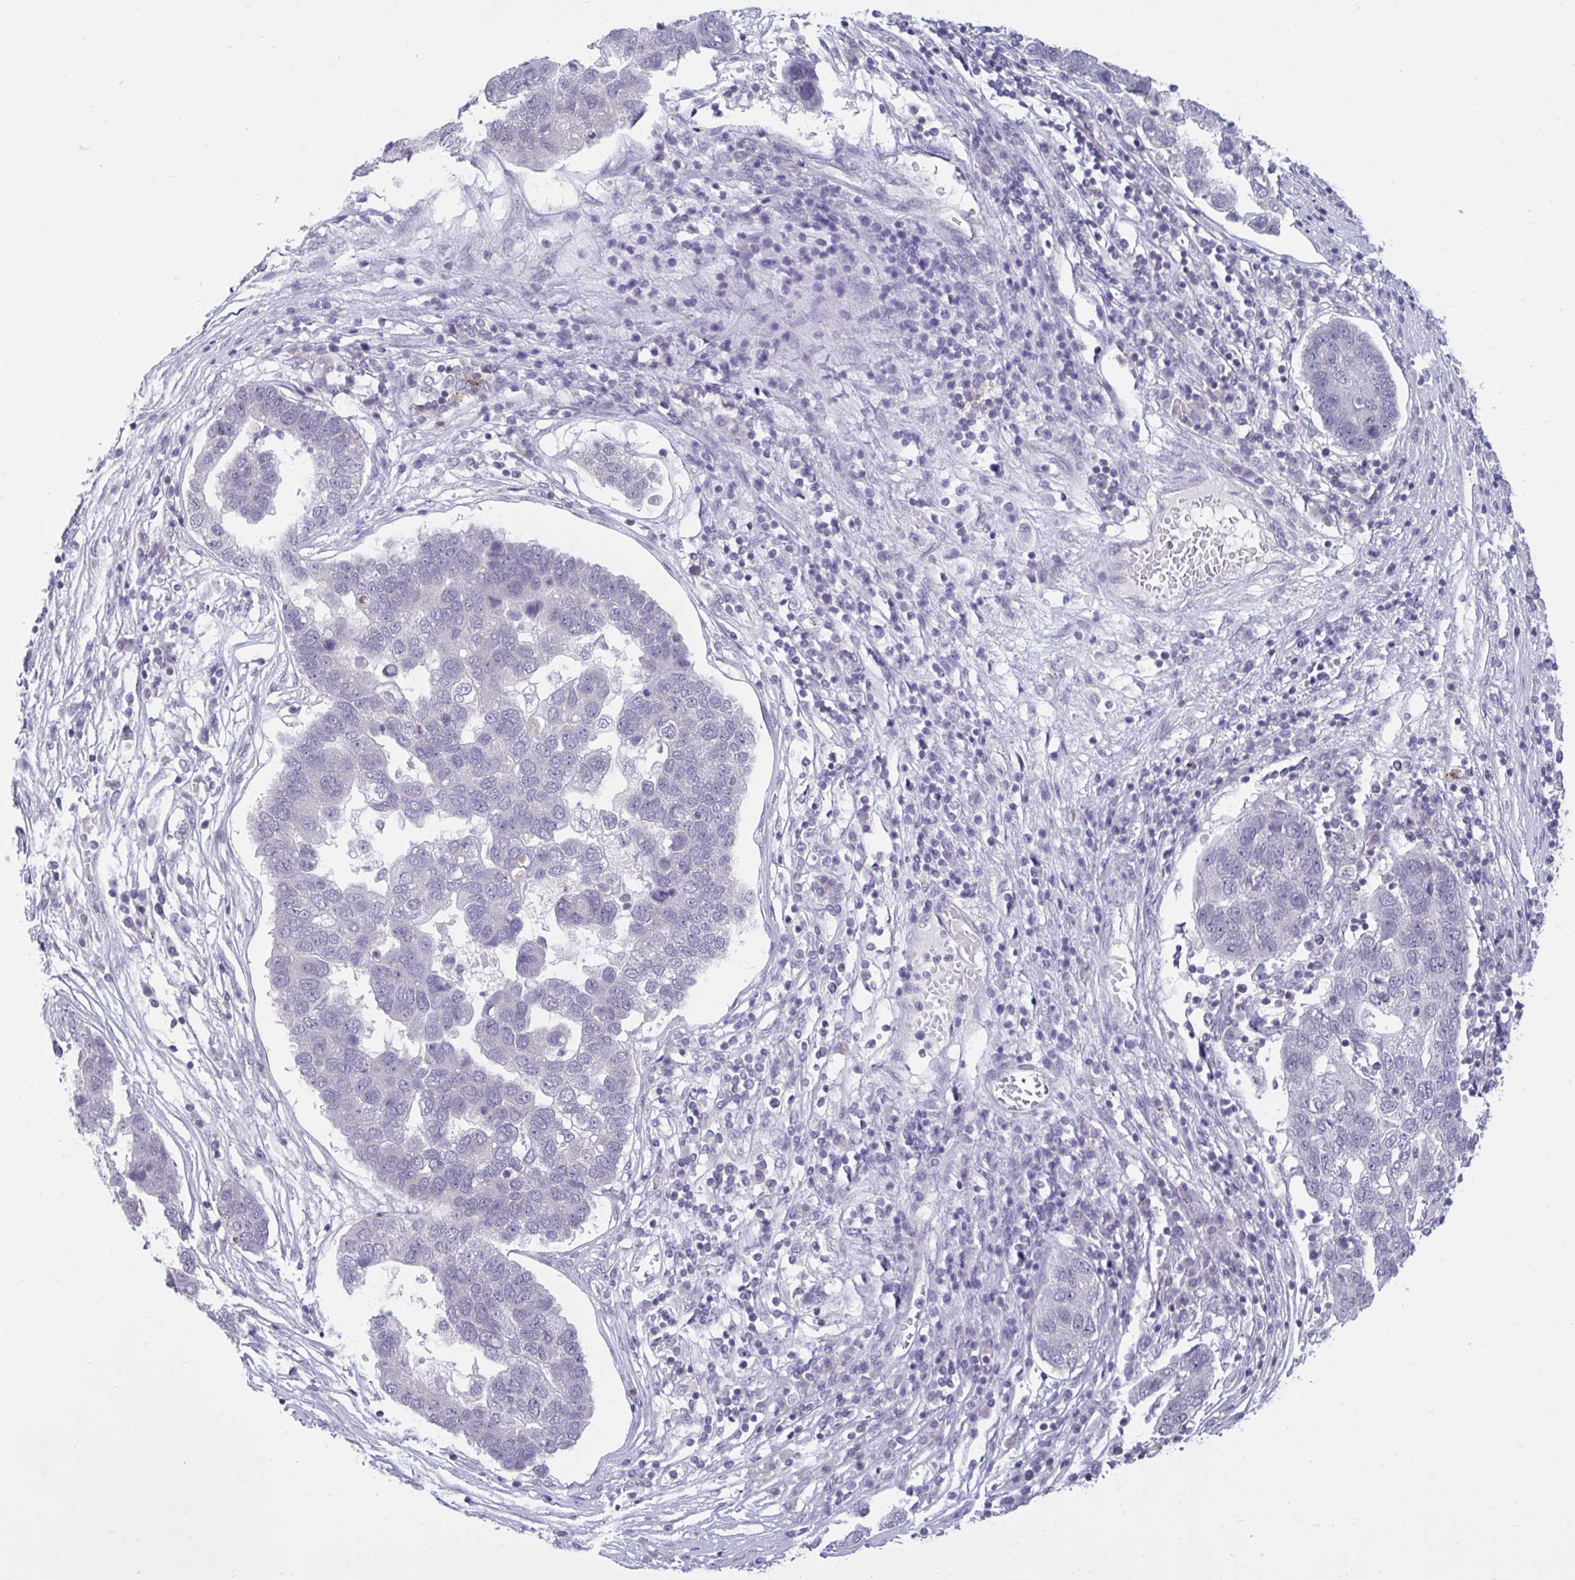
{"staining": {"intensity": "negative", "quantity": "none", "location": "none"}, "tissue": "pancreatic cancer", "cell_type": "Tumor cells", "image_type": "cancer", "snomed": [{"axis": "morphology", "description": "Adenocarcinoma, NOS"}, {"axis": "topography", "description": "Pancreas"}], "caption": "Tumor cells are negative for brown protein staining in pancreatic adenocarcinoma.", "gene": "ARPP19", "patient": {"sex": "female", "age": 61}}